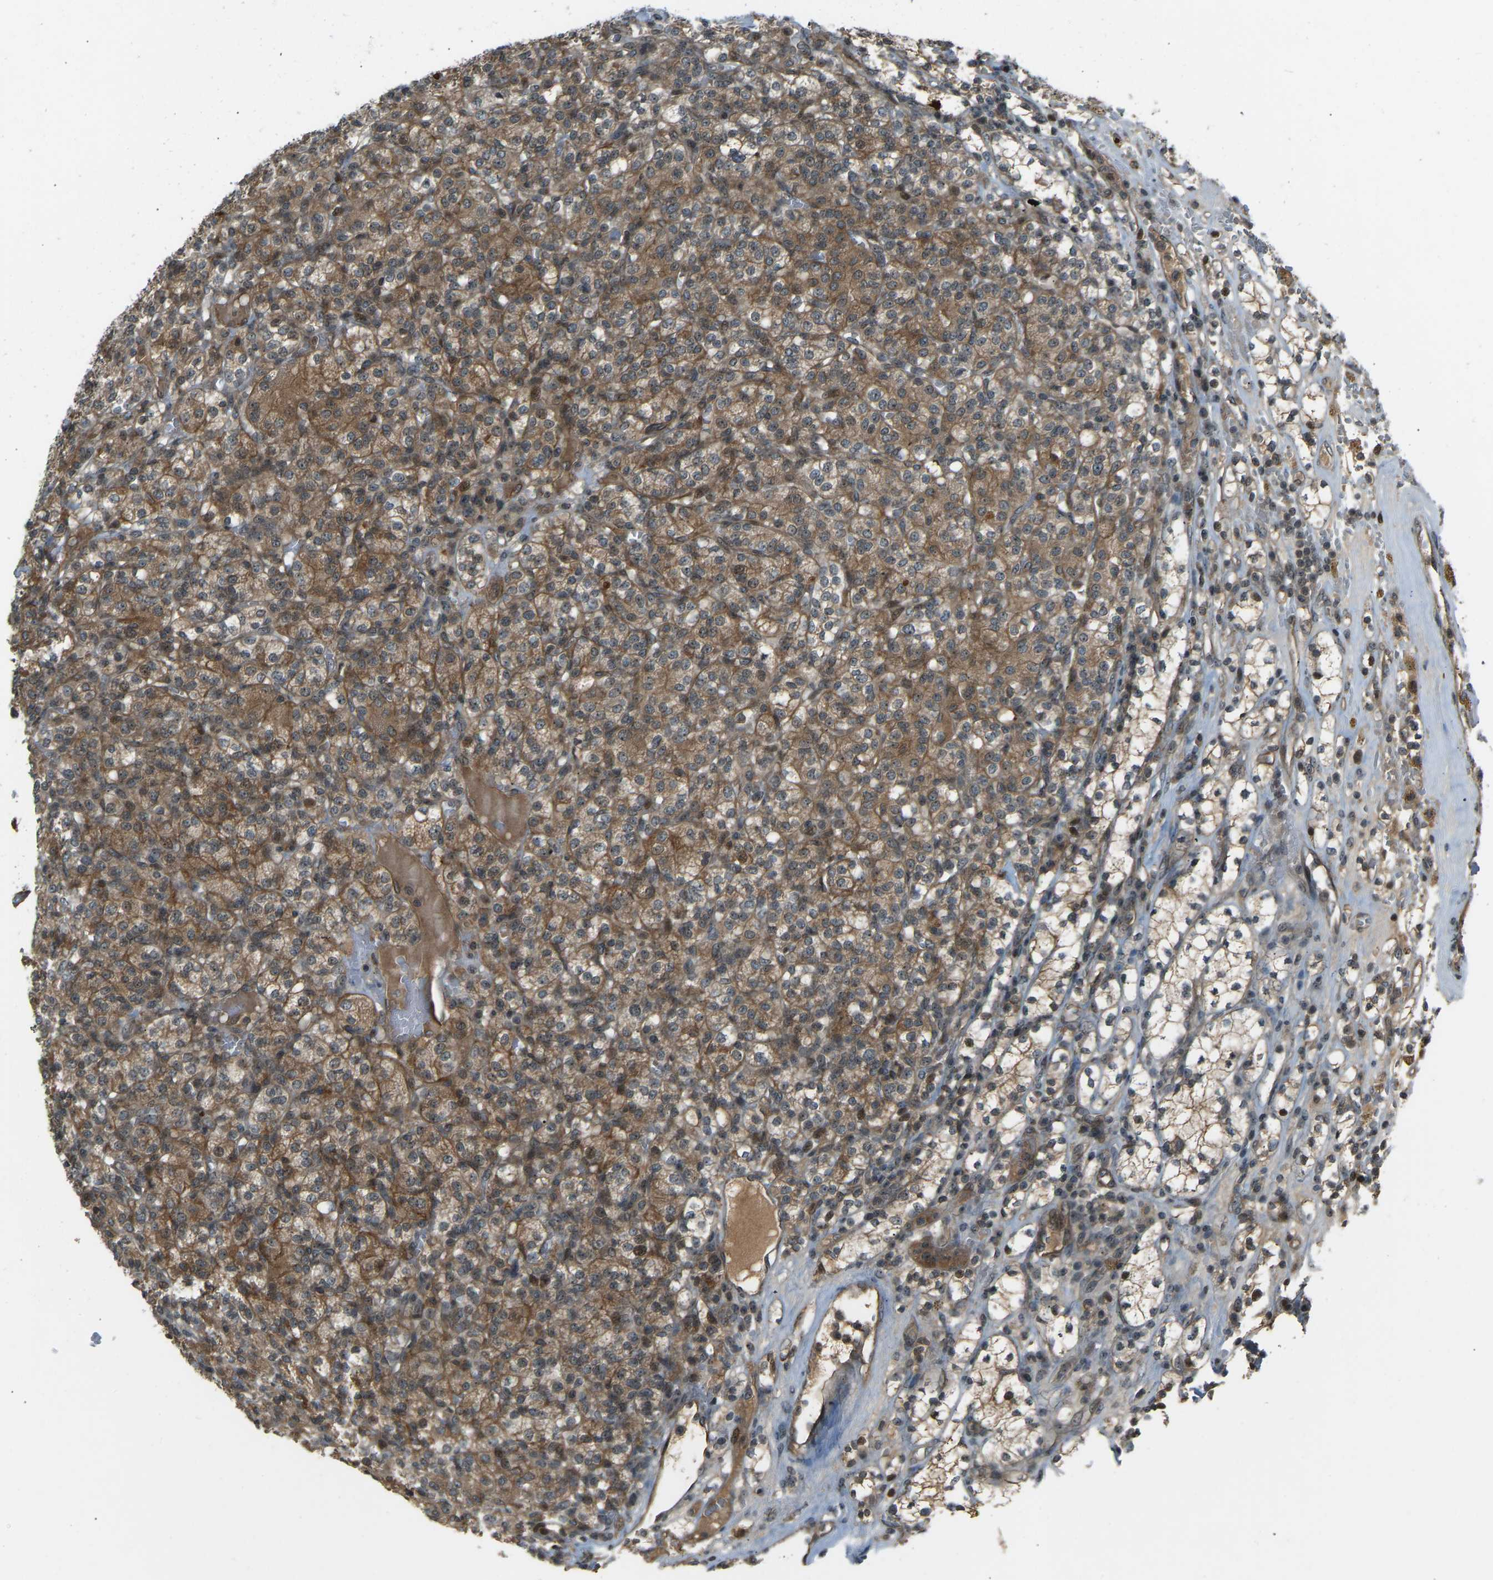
{"staining": {"intensity": "moderate", "quantity": ">75%", "location": "cytoplasmic/membranous"}, "tissue": "renal cancer", "cell_type": "Tumor cells", "image_type": "cancer", "snomed": [{"axis": "morphology", "description": "Adenocarcinoma, NOS"}, {"axis": "topography", "description": "Kidney"}], "caption": "A brown stain labels moderate cytoplasmic/membranous positivity of a protein in renal adenocarcinoma tumor cells.", "gene": "SVOPL", "patient": {"sex": "male", "age": 77}}